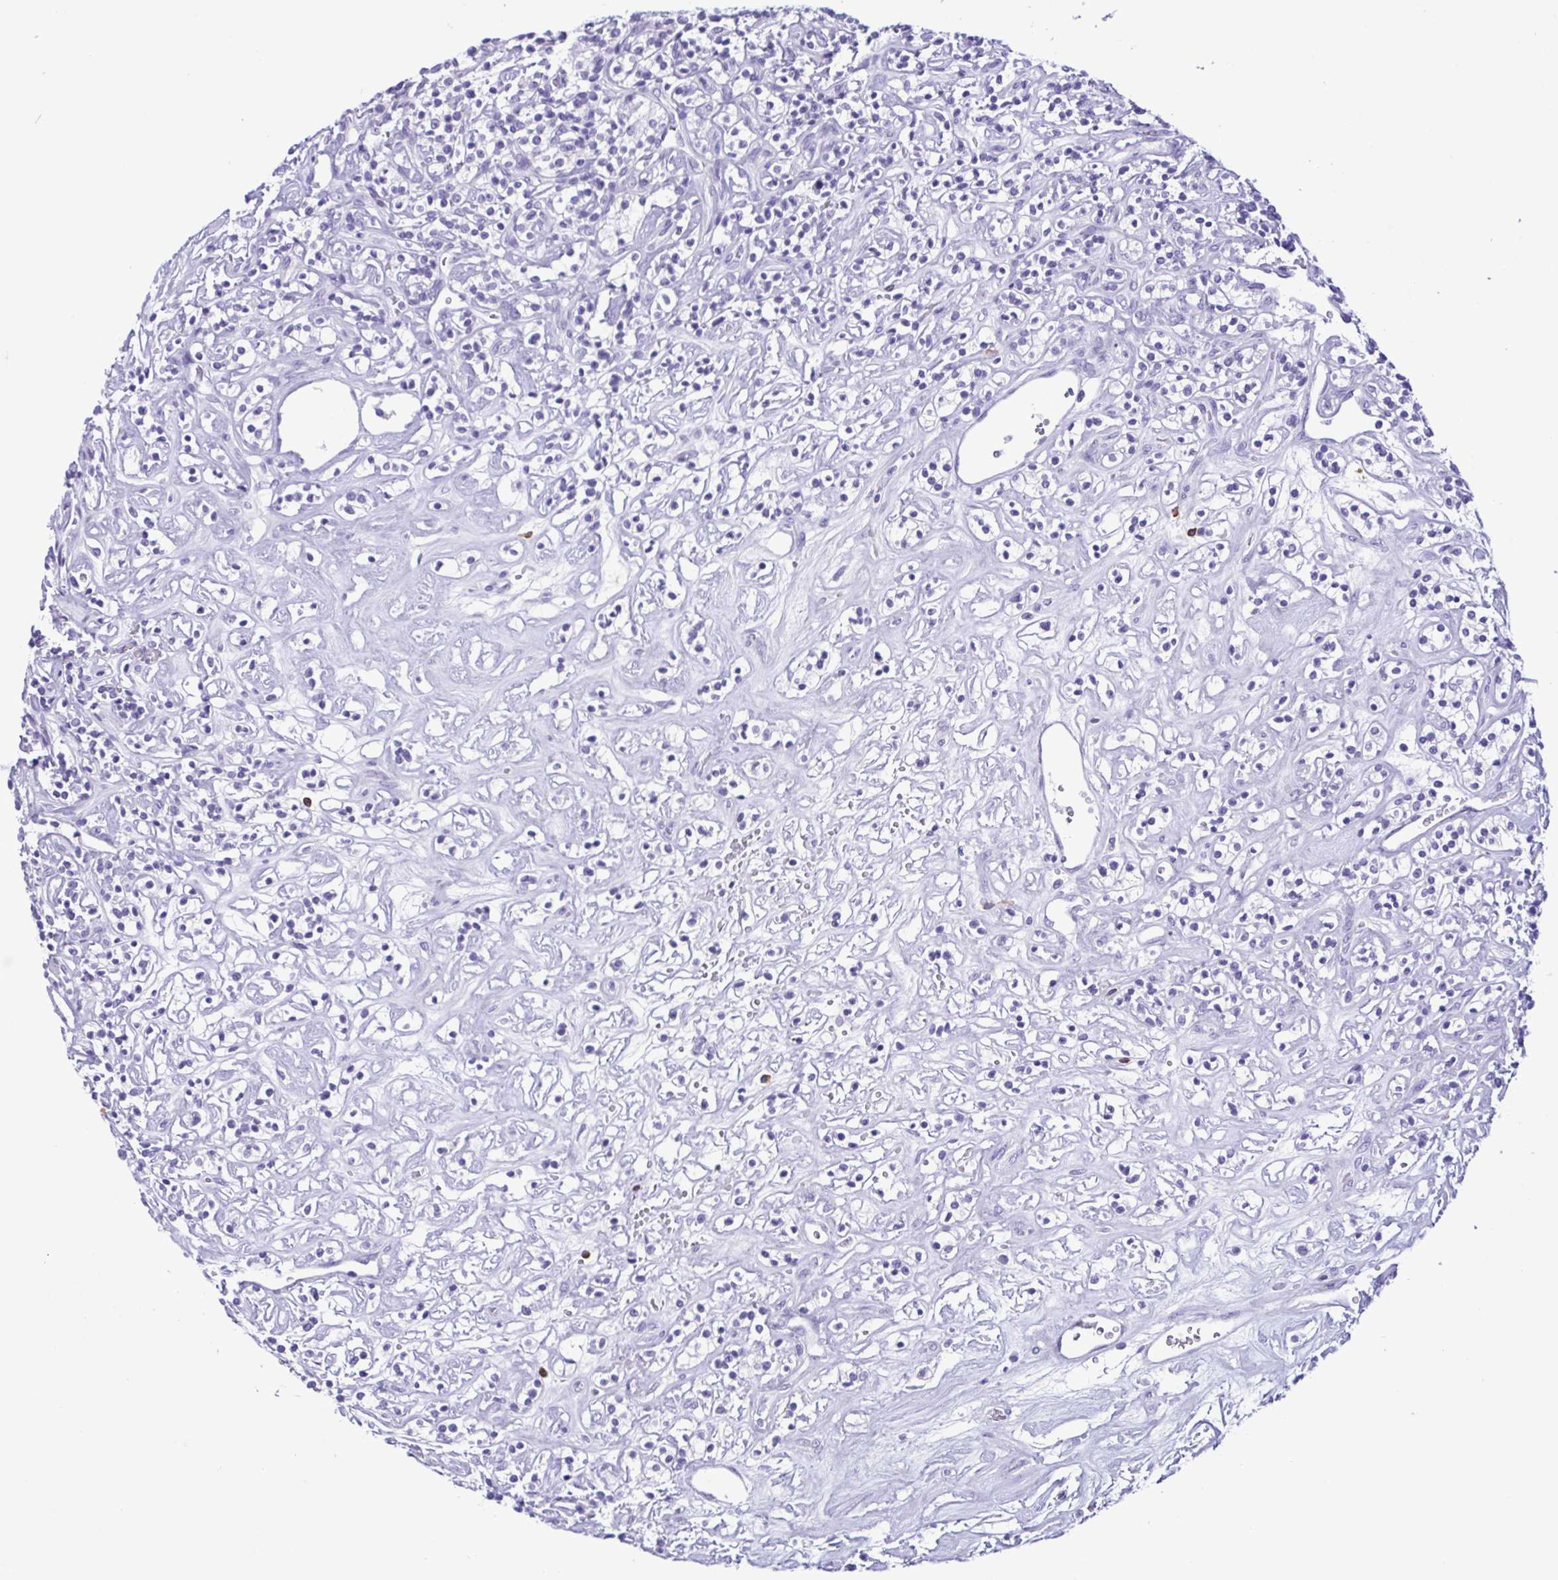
{"staining": {"intensity": "negative", "quantity": "none", "location": "none"}, "tissue": "renal cancer", "cell_type": "Tumor cells", "image_type": "cancer", "snomed": [{"axis": "morphology", "description": "Adenocarcinoma, NOS"}, {"axis": "topography", "description": "Kidney"}], "caption": "High power microscopy photomicrograph of an immunohistochemistry micrograph of renal cancer, revealing no significant positivity in tumor cells.", "gene": "SPATA16", "patient": {"sex": "male", "age": 77}}